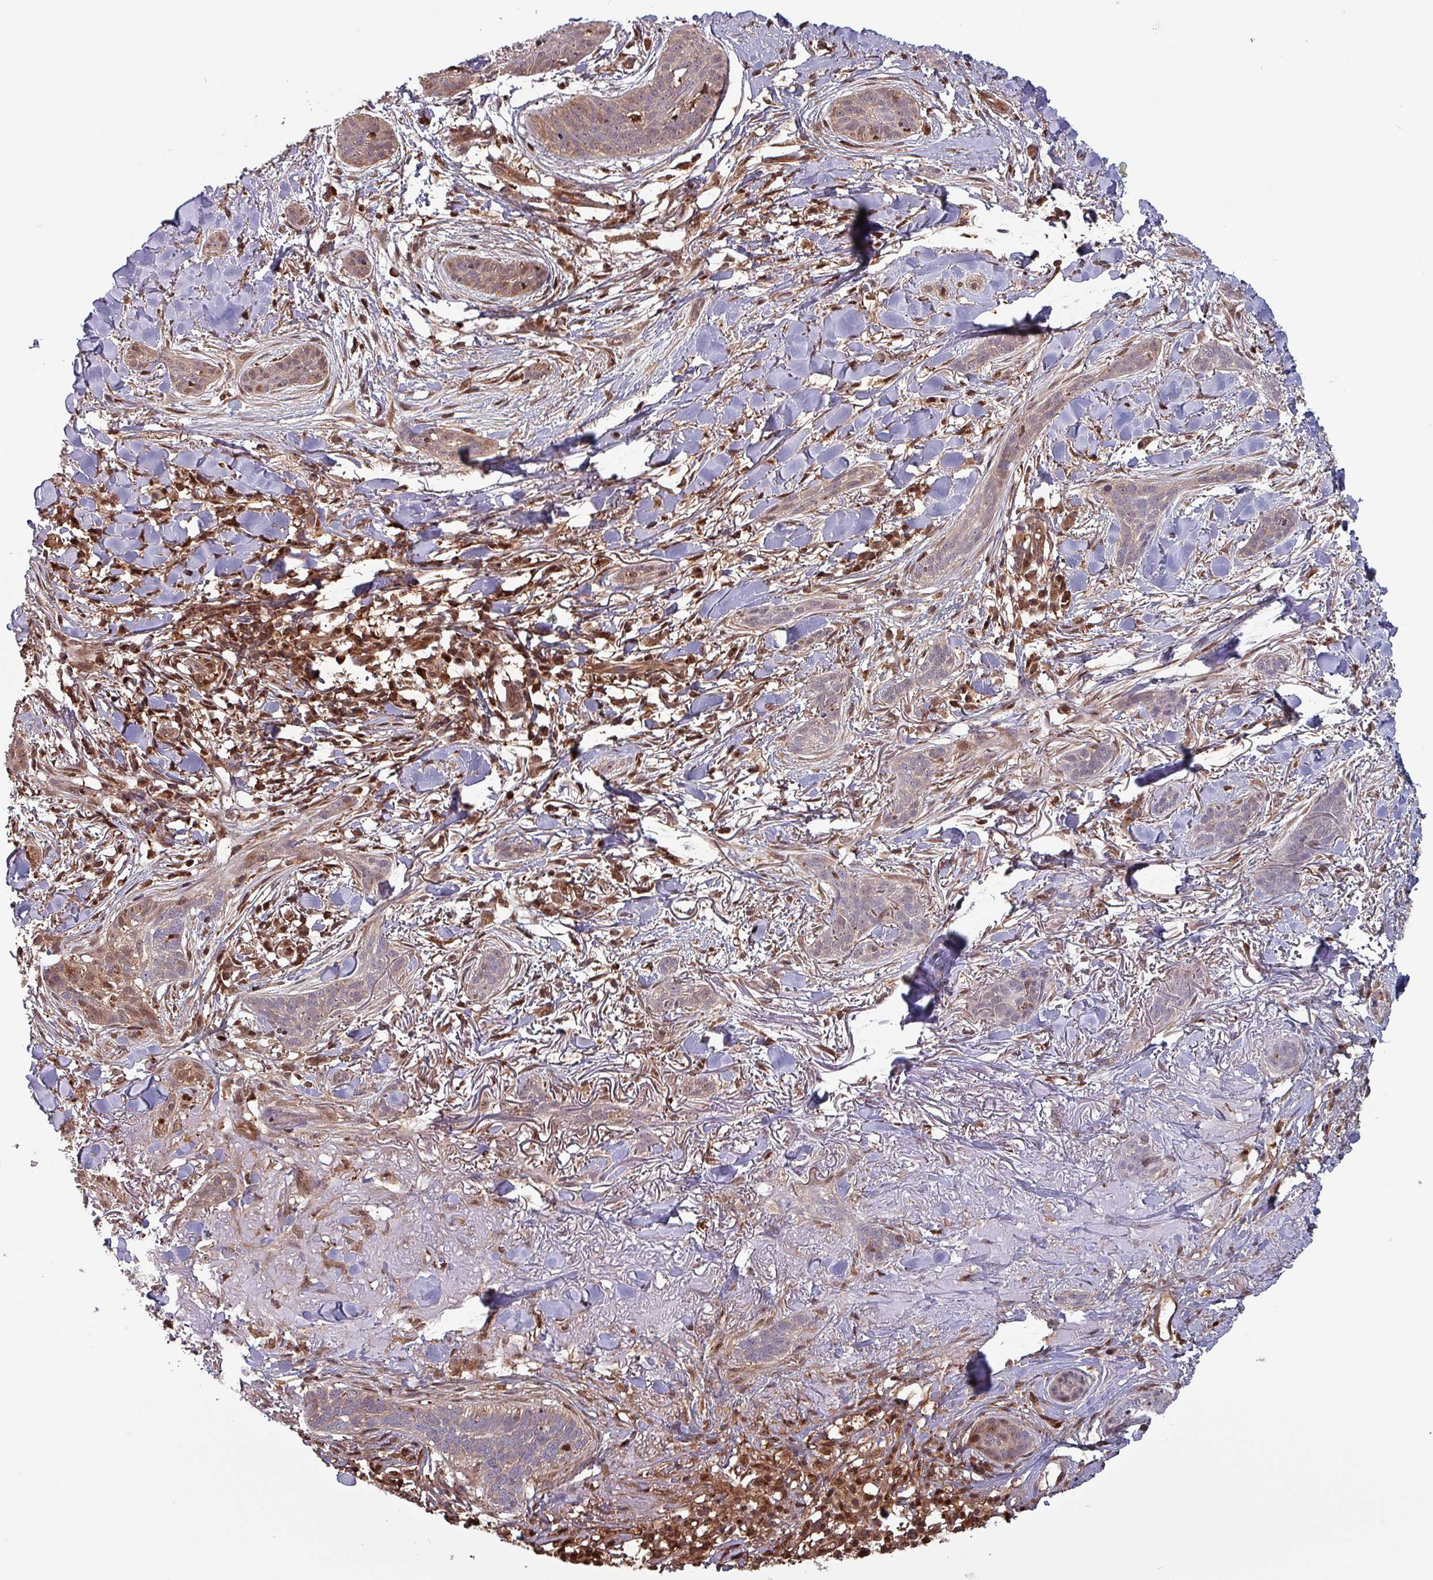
{"staining": {"intensity": "moderate", "quantity": "<25%", "location": "cytoplasmic/membranous,nuclear"}, "tissue": "skin cancer", "cell_type": "Tumor cells", "image_type": "cancer", "snomed": [{"axis": "morphology", "description": "Basal cell carcinoma"}, {"axis": "topography", "description": "Skin"}], "caption": "Immunohistochemistry histopathology image of neoplastic tissue: human skin basal cell carcinoma stained using immunohistochemistry (IHC) displays low levels of moderate protein expression localized specifically in the cytoplasmic/membranous and nuclear of tumor cells, appearing as a cytoplasmic/membranous and nuclear brown color.", "gene": "PSMB8", "patient": {"sex": "male", "age": 52}}